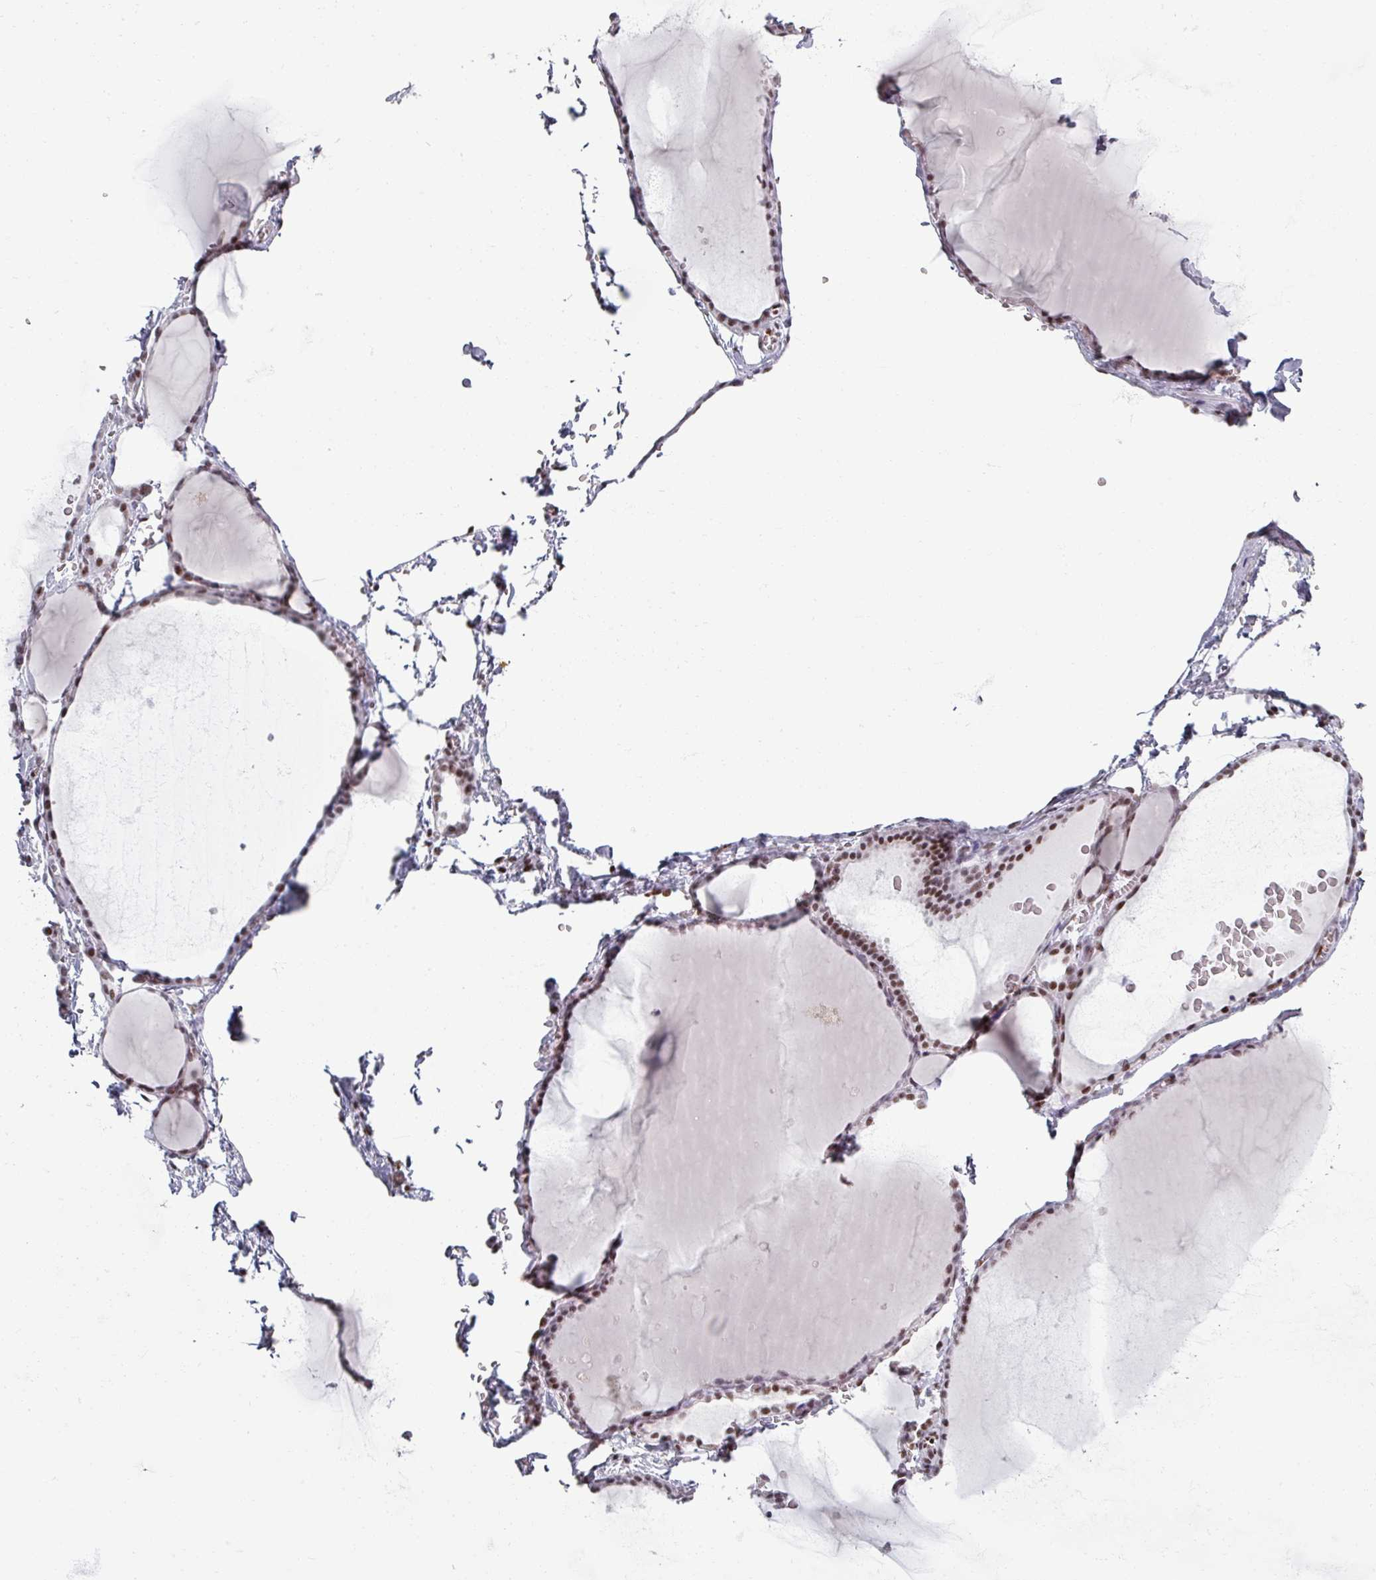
{"staining": {"intensity": "moderate", "quantity": ">75%", "location": "nuclear"}, "tissue": "thyroid gland", "cell_type": "Glandular cells", "image_type": "normal", "snomed": [{"axis": "morphology", "description": "Normal tissue, NOS"}, {"axis": "topography", "description": "Thyroid gland"}], "caption": "Protein analysis of benign thyroid gland reveals moderate nuclear expression in about >75% of glandular cells.", "gene": "ADAR", "patient": {"sex": "female", "age": 49}}